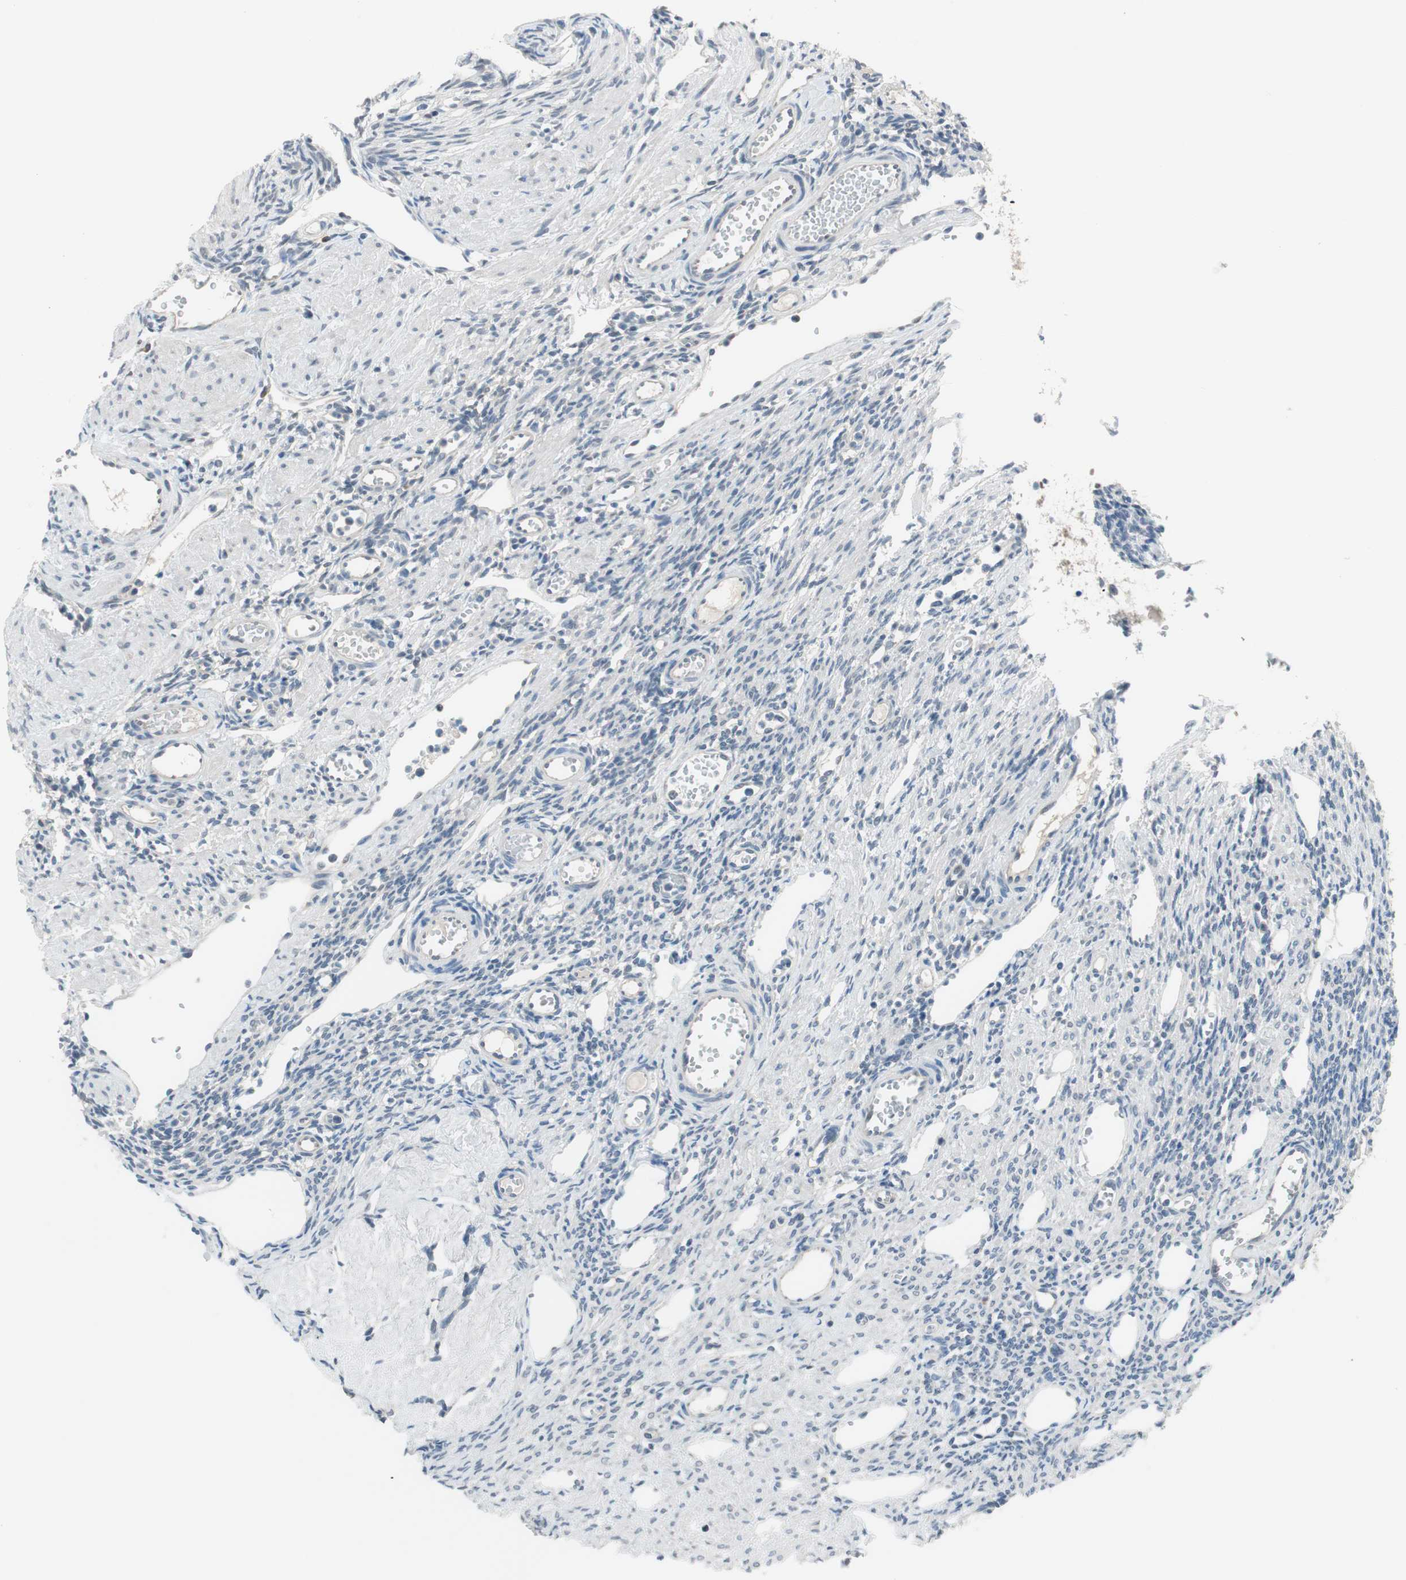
{"staining": {"intensity": "weak", "quantity": "<25%", "location": "nuclear"}, "tissue": "ovary", "cell_type": "Follicle cells", "image_type": "normal", "snomed": [{"axis": "morphology", "description": "Normal tissue, NOS"}, {"axis": "topography", "description": "Ovary"}], "caption": "DAB (3,3'-diaminobenzidine) immunohistochemical staining of normal human ovary displays no significant staining in follicle cells. (DAB immunohistochemistry (IHC) visualized using brightfield microscopy, high magnification).", "gene": "GRHL1", "patient": {"sex": "female", "age": 33}}